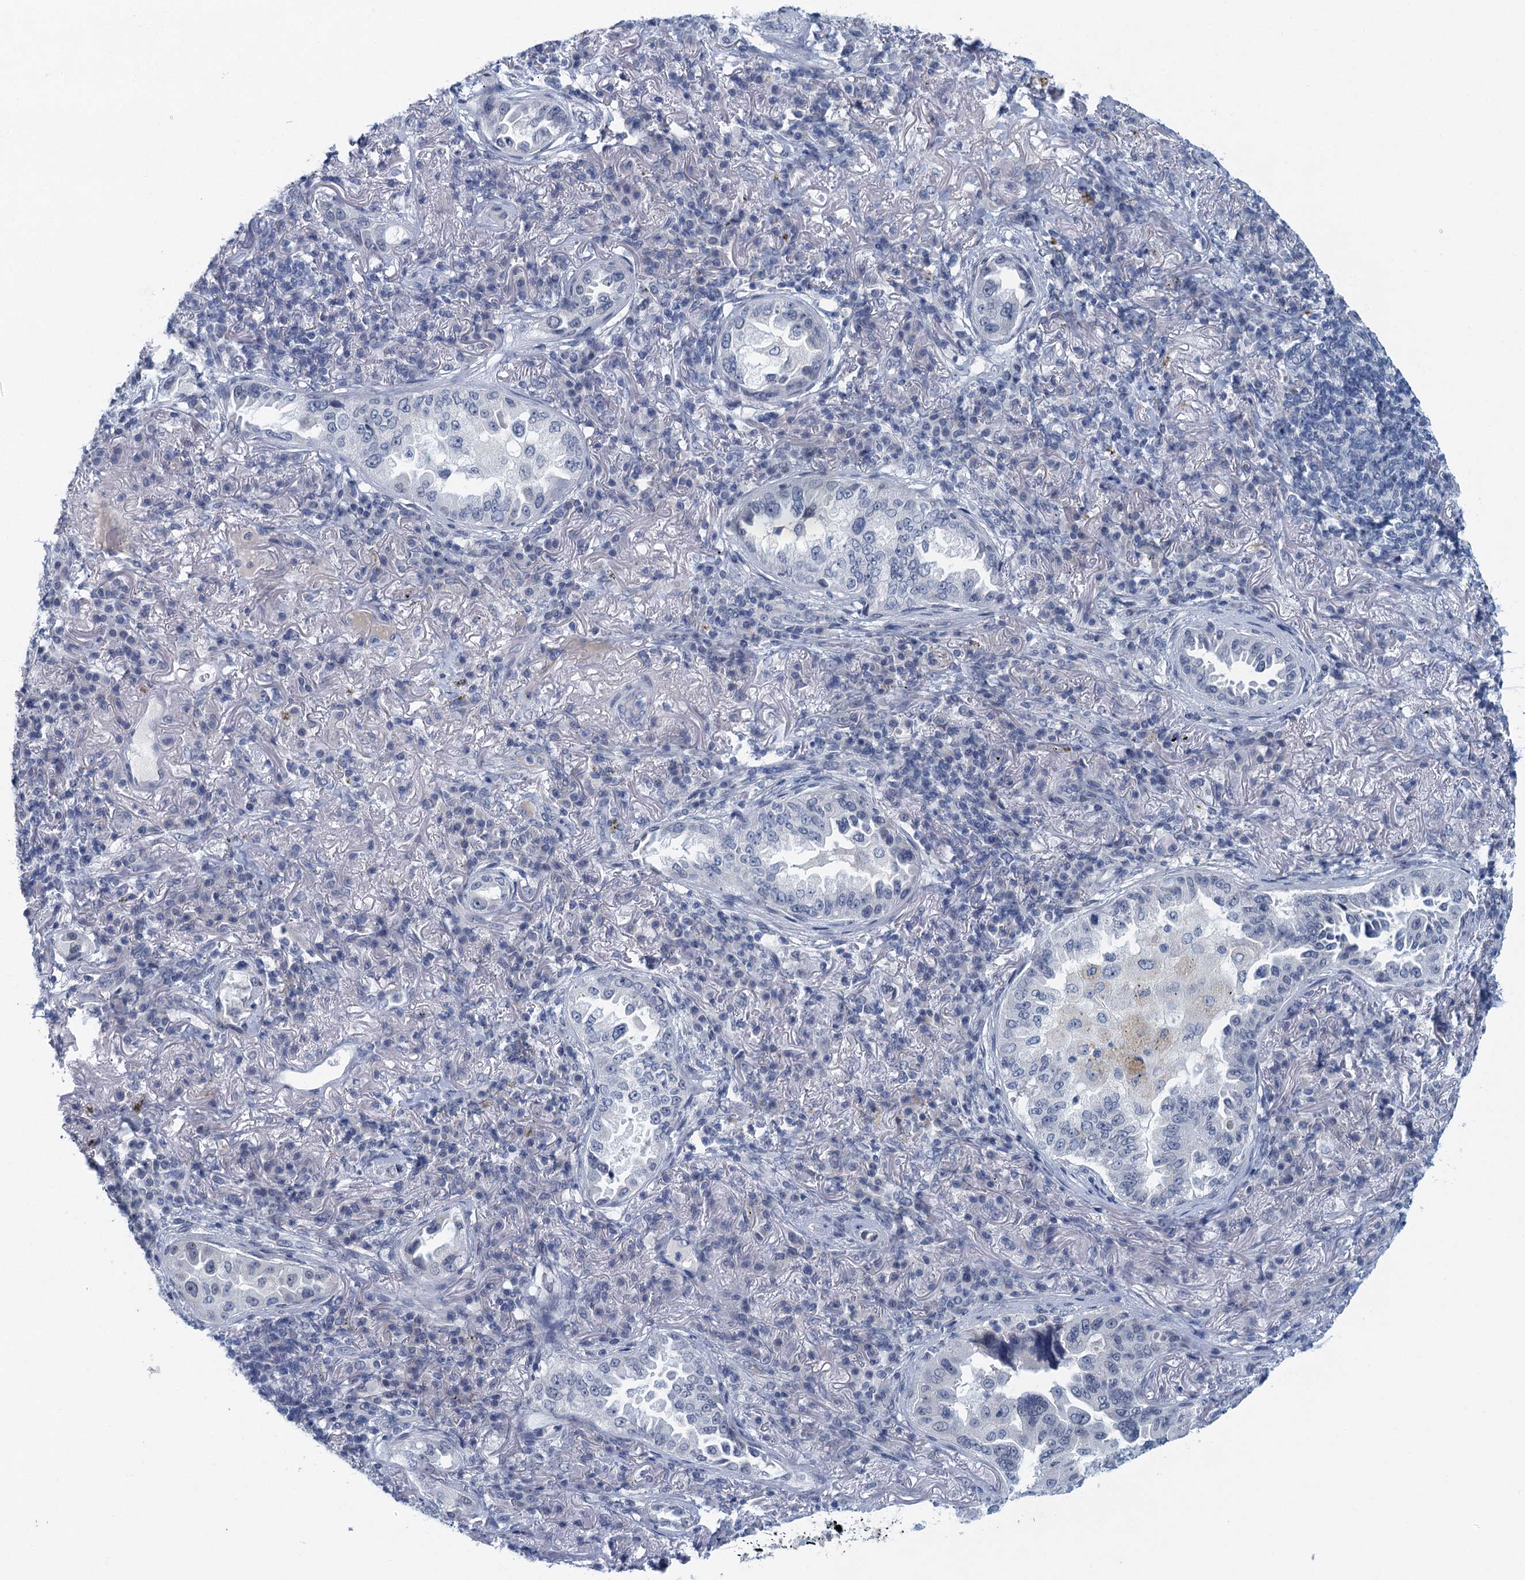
{"staining": {"intensity": "negative", "quantity": "none", "location": "none"}, "tissue": "lung cancer", "cell_type": "Tumor cells", "image_type": "cancer", "snomed": [{"axis": "morphology", "description": "Adenocarcinoma, NOS"}, {"axis": "topography", "description": "Lung"}], "caption": "High power microscopy image of an immunohistochemistry histopathology image of adenocarcinoma (lung), revealing no significant expression in tumor cells. (Stains: DAB (3,3'-diaminobenzidine) immunohistochemistry (IHC) with hematoxylin counter stain, Microscopy: brightfield microscopy at high magnification).", "gene": "ENSG00000131152", "patient": {"sex": "female", "age": 69}}